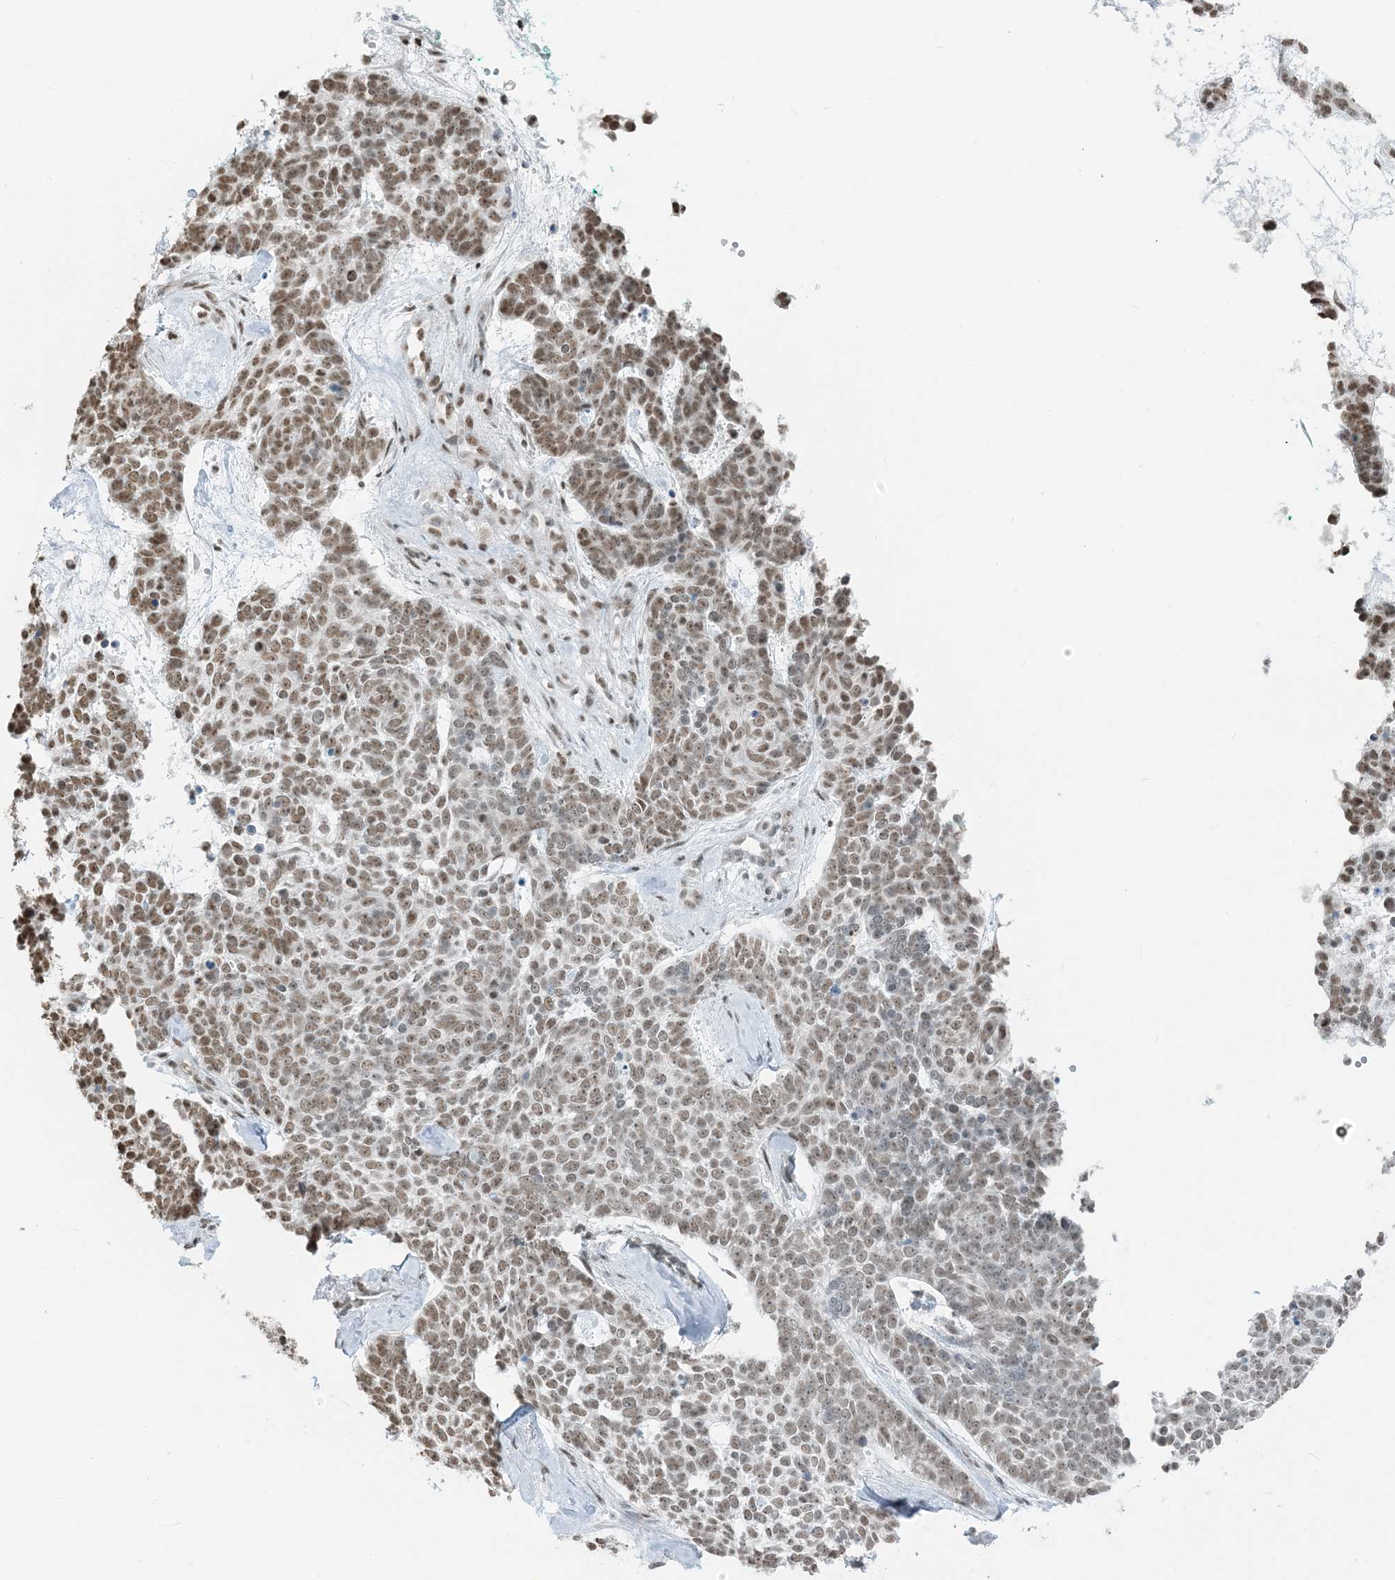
{"staining": {"intensity": "moderate", "quantity": ">75%", "location": "nuclear"}, "tissue": "skin cancer", "cell_type": "Tumor cells", "image_type": "cancer", "snomed": [{"axis": "morphology", "description": "Basal cell carcinoma"}, {"axis": "topography", "description": "Skin"}], "caption": "Brown immunohistochemical staining in human basal cell carcinoma (skin) demonstrates moderate nuclear staining in approximately >75% of tumor cells.", "gene": "ZNF500", "patient": {"sex": "female", "age": 81}}